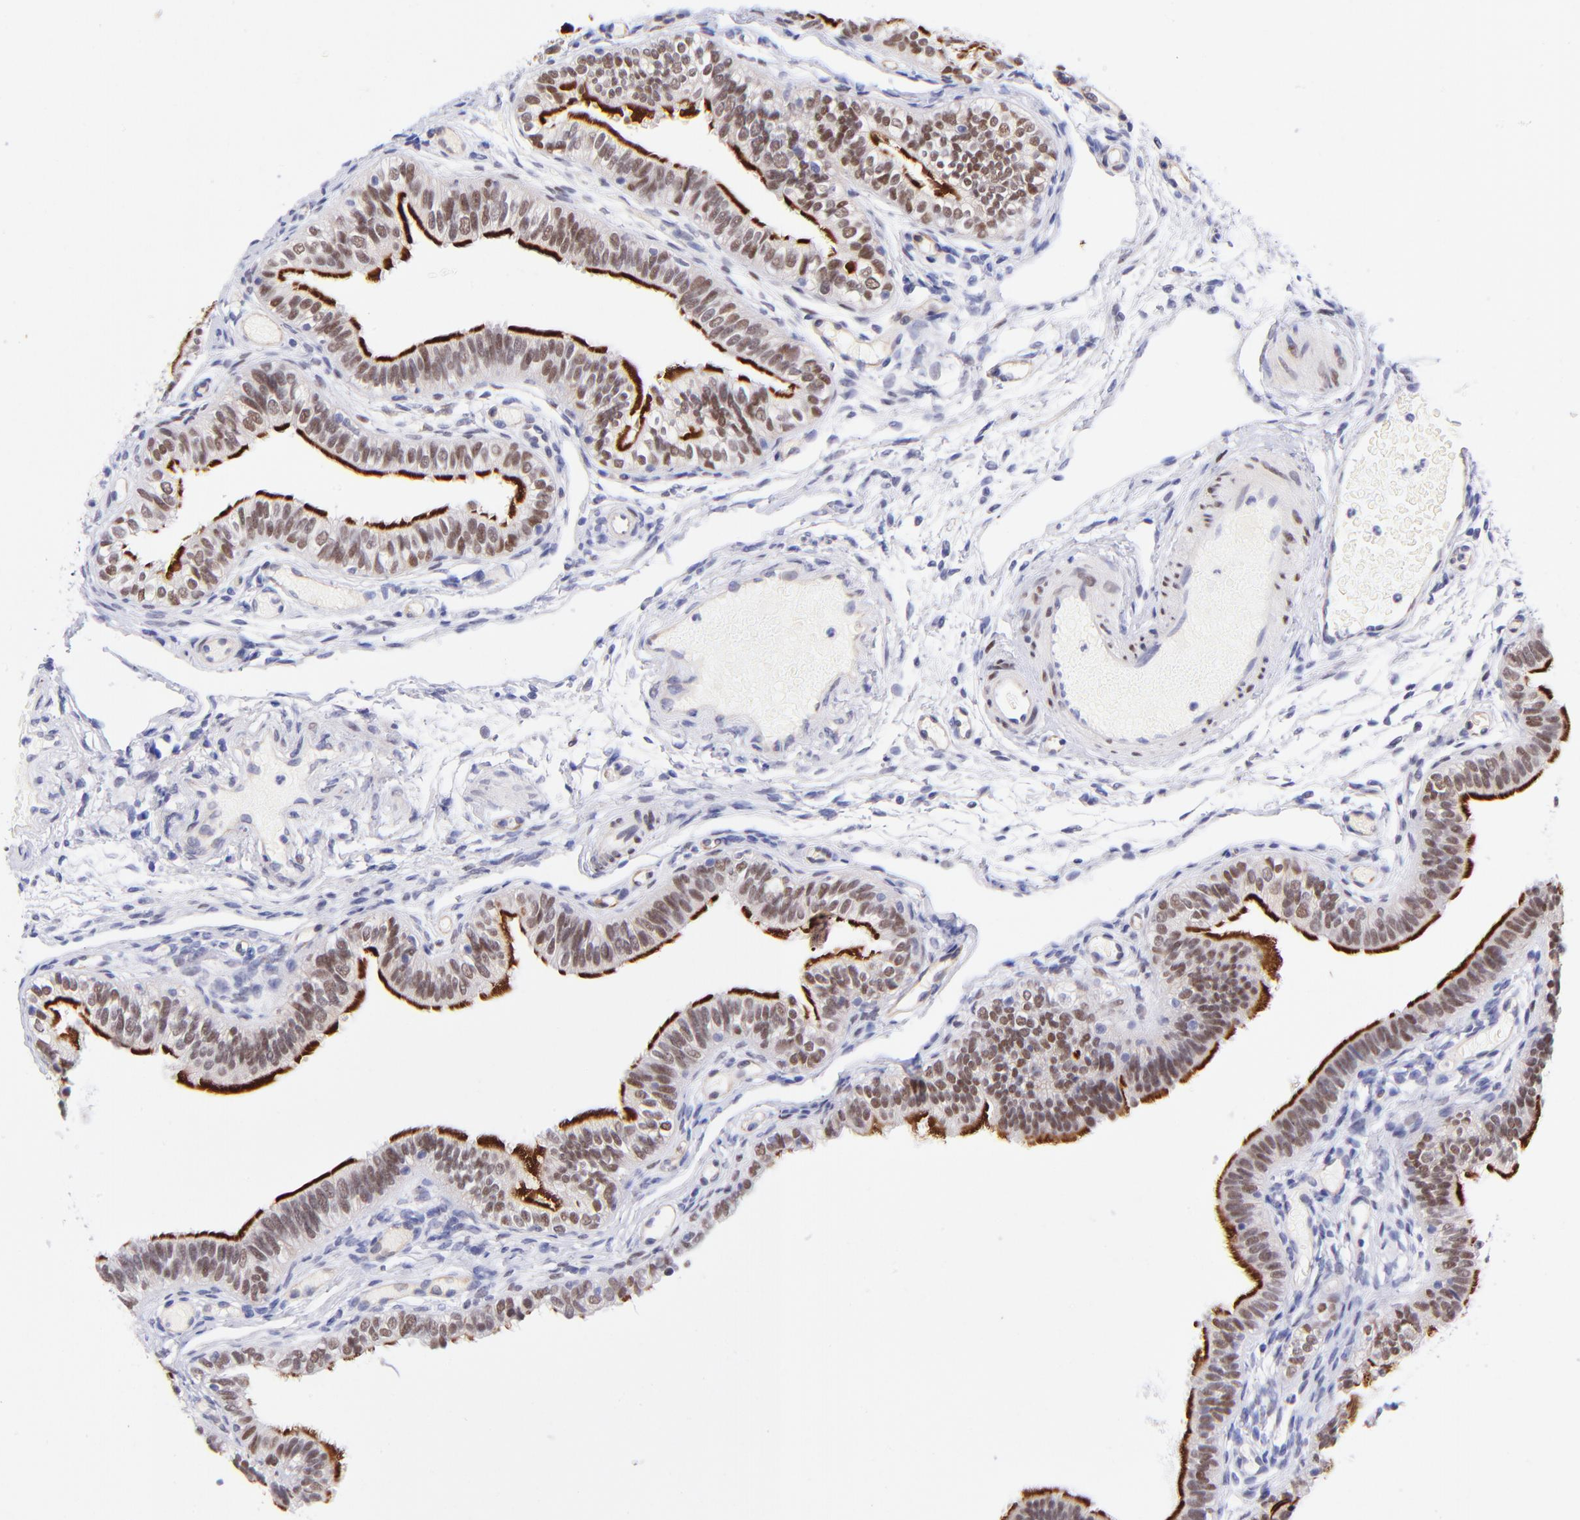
{"staining": {"intensity": "strong", "quantity": ">75%", "location": "cytoplasmic/membranous,nuclear"}, "tissue": "fallopian tube", "cell_type": "Glandular cells", "image_type": "normal", "snomed": [{"axis": "morphology", "description": "Normal tissue, NOS"}, {"axis": "morphology", "description": "Dermoid, NOS"}, {"axis": "topography", "description": "Fallopian tube"}], "caption": "Immunohistochemistry photomicrograph of benign human fallopian tube stained for a protein (brown), which shows high levels of strong cytoplasmic/membranous,nuclear staining in about >75% of glandular cells.", "gene": "SOX6", "patient": {"sex": "female", "age": 33}}